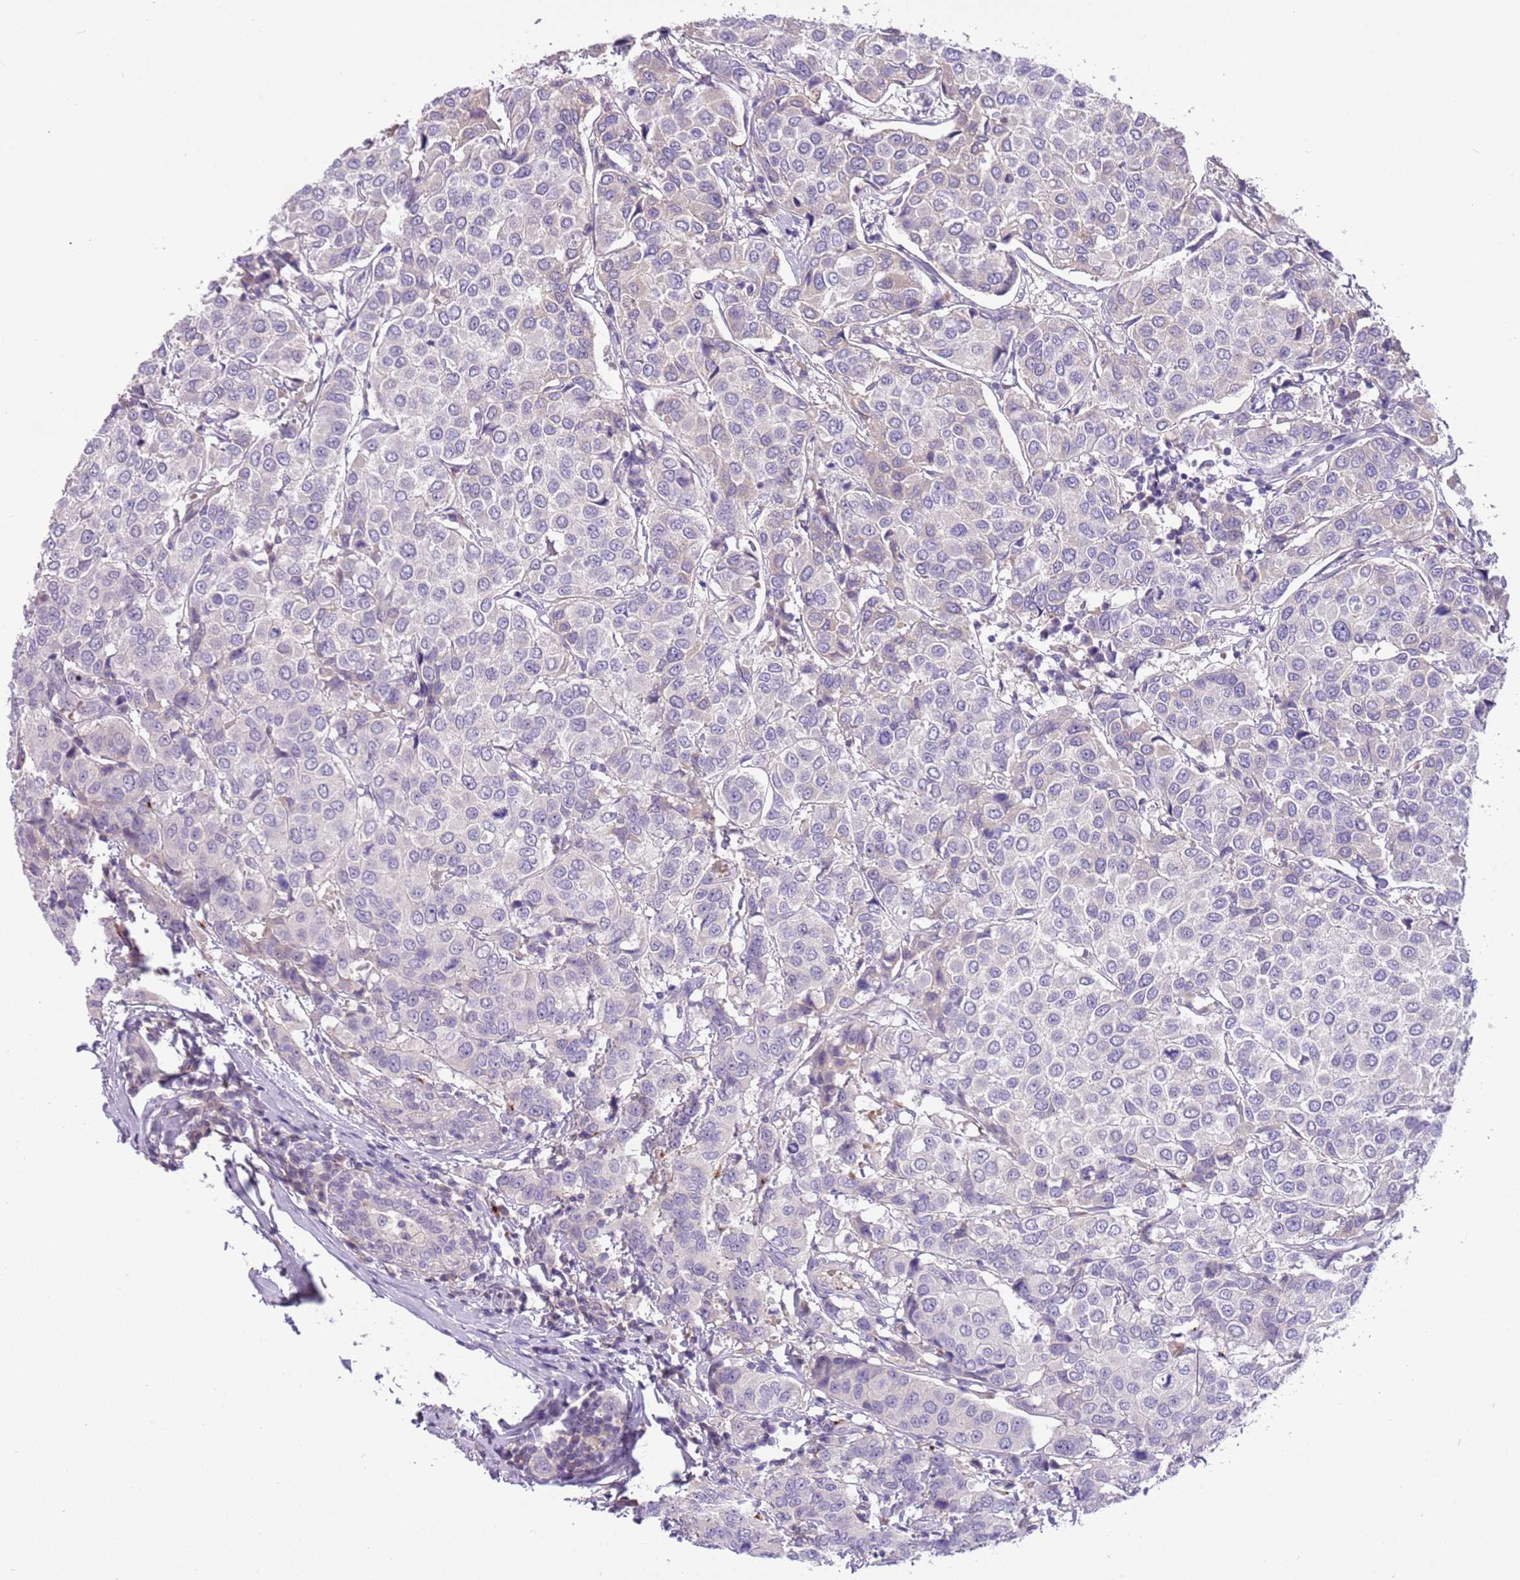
{"staining": {"intensity": "negative", "quantity": "none", "location": "none"}, "tissue": "breast cancer", "cell_type": "Tumor cells", "image_type": "cancer", "snomed": [{"axis": "morphology", "description": "Duct carcinoma"}, {"axis": "topography", "description": "Breast"}], "caption": "Immunohistochemistry of human intraductal carcinoma (breast) demonstrates no staining in tumor cells.", "gene": "CFAP73", "patient": {"sex": "female", "age": 55}}